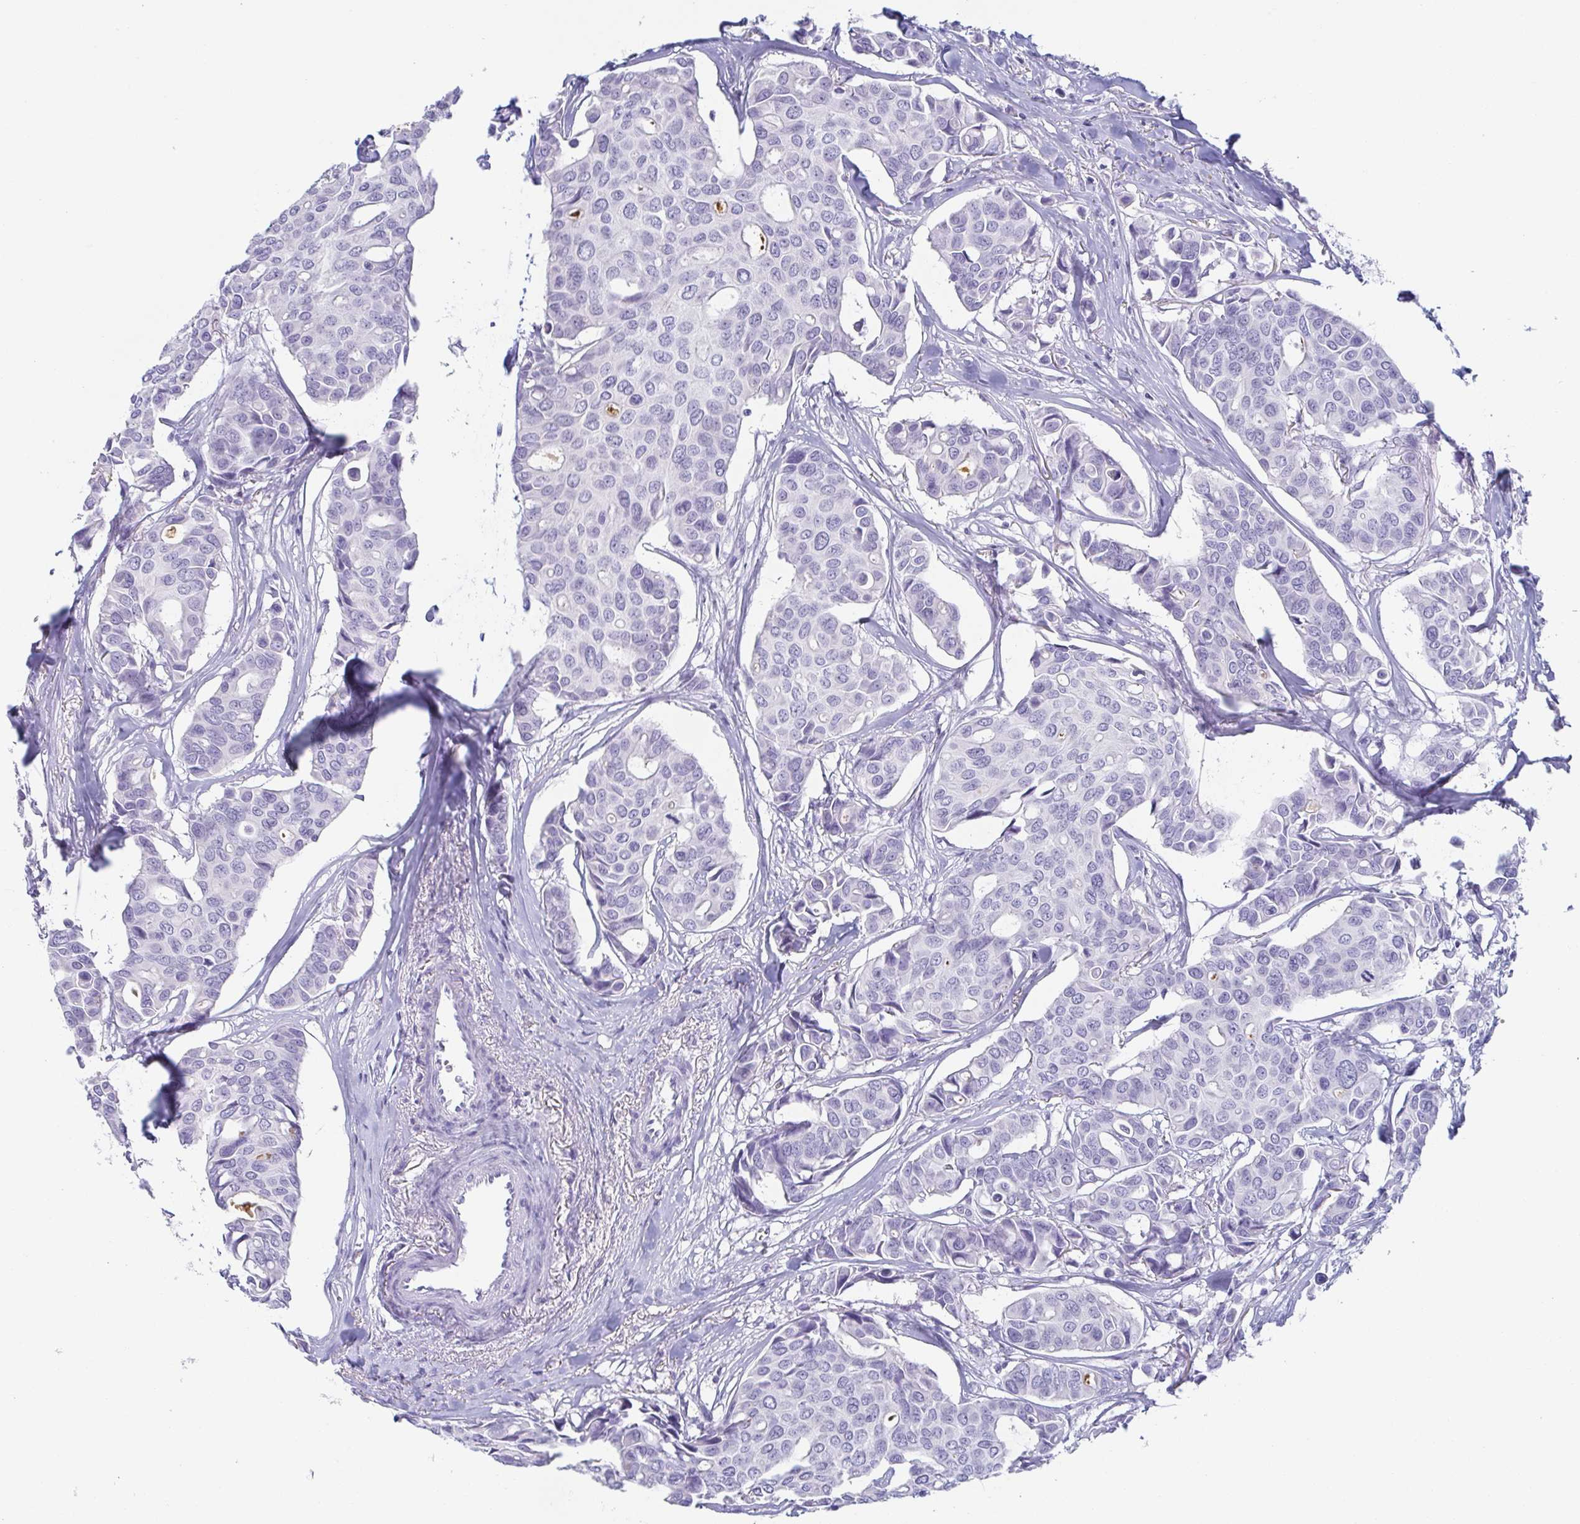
{"staining": {"intensity": "negative", "quantity": "none", "location": "none"}, "tissue": "breast cancer", "cell_type": "Tumor cells", "image_type": "cancer", "snomed": [{"axis": "morphology", "description": "Duct carcinoma"}, {"axis": "topography", "description": "Breast"}], "caption": "Immunohistochemistry of human breast cancer displays no staining in tumor cells.", "gene": "ZG16B", "patient": {"sex": "female", "age": 54}}